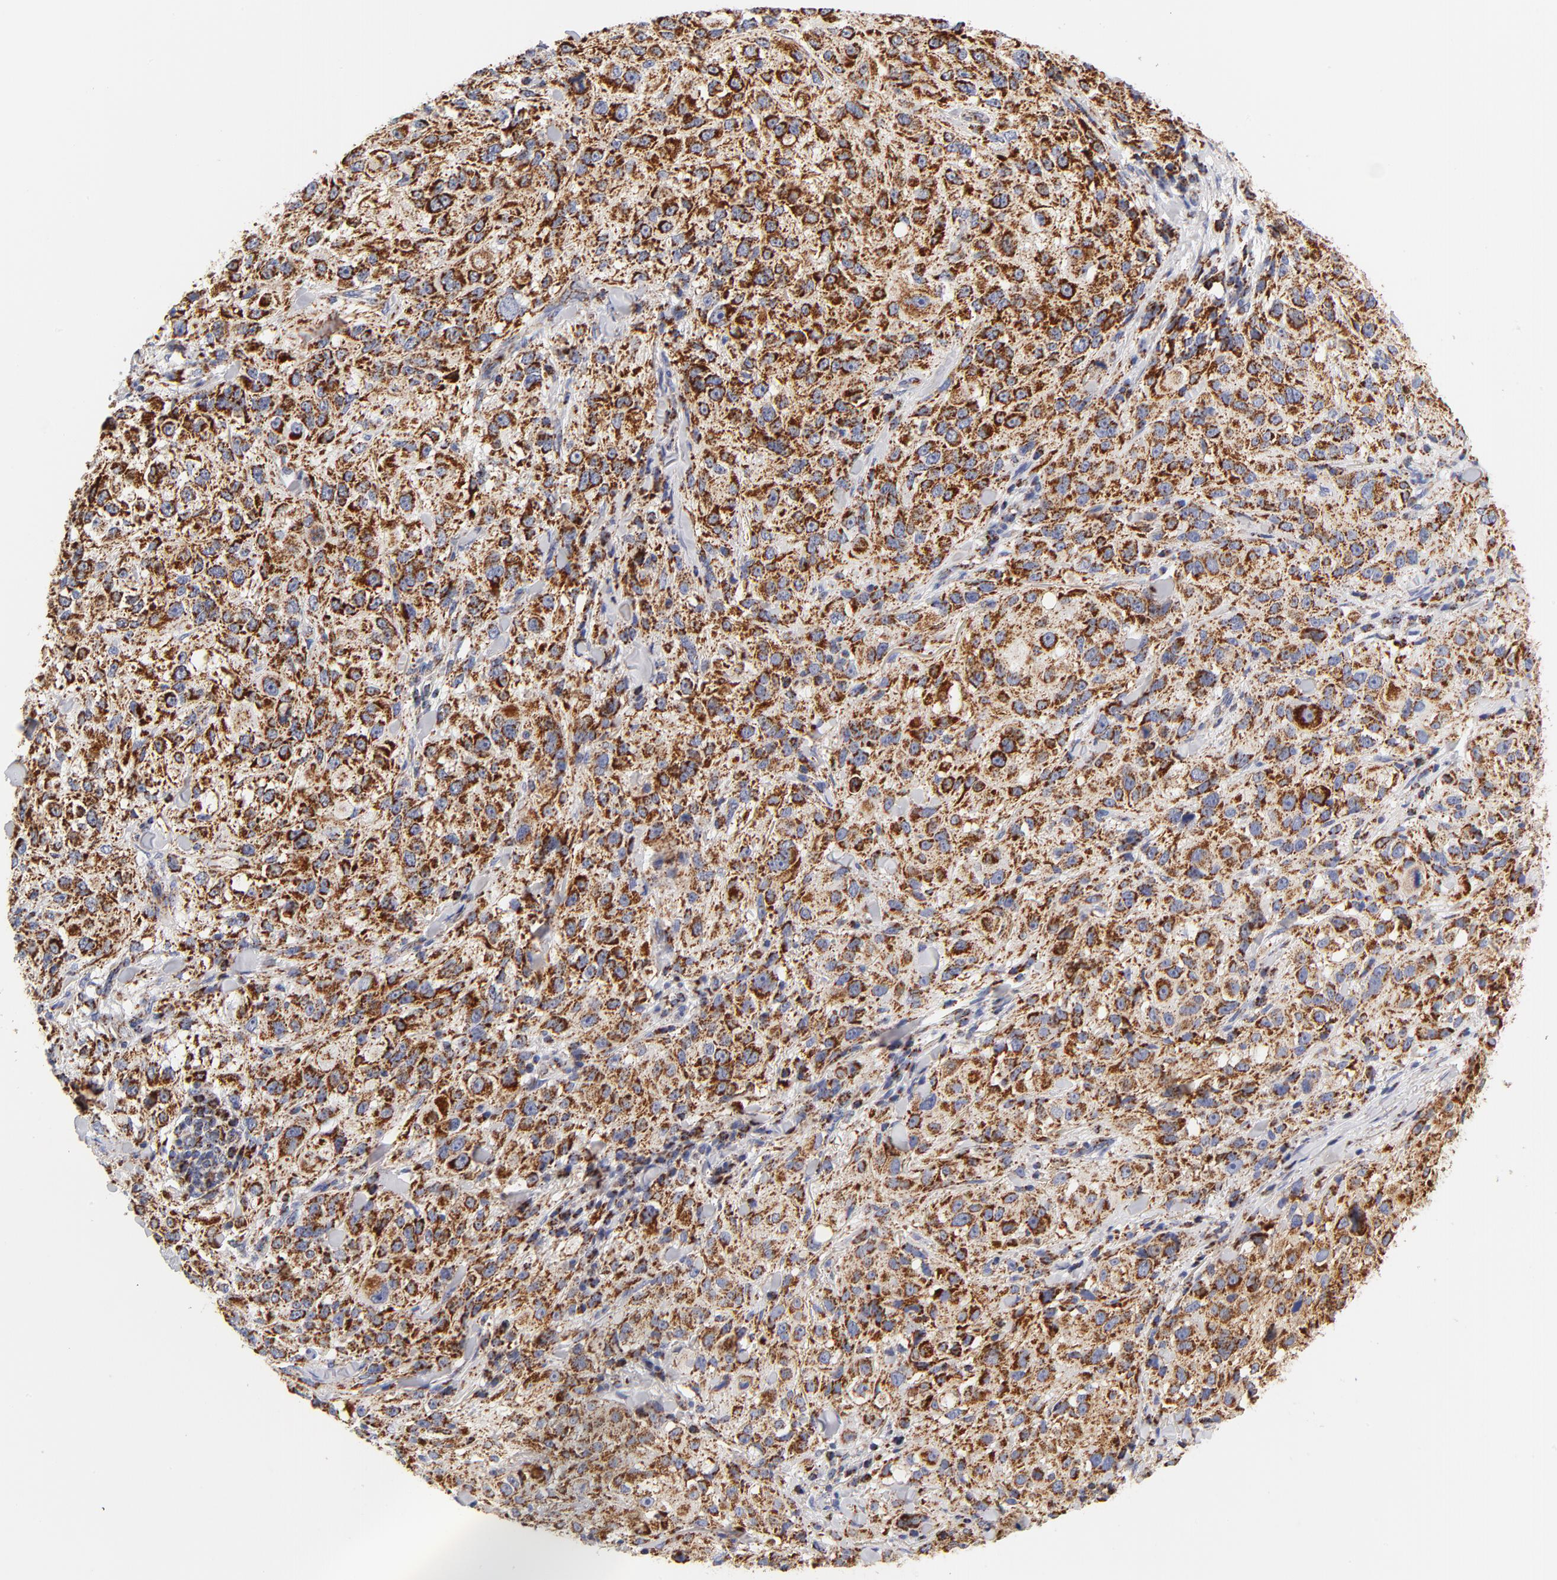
{"staining": {"intensity": "strong", "quantity": ">75%", "location": "cytoplasmic/membranous"}, "tissue": "melanoma", "cell_type": "Tumor cells", "image_type": "cancer", "snomed": [{"axis": "morphology", "description": "Necrosis, NOS"}, {"axis": "morphology", "description": "Malignant melanoma, NOS"}, {"axis": "topography", "description": "Skin"}], "caption": "Immunohistochemical staining of malignant melanoma shows strong cytoplasmic/membranous protein staining in about >75% of tumor cells. (Stains: DAB (3,3'-diaminobenzidine) in brown, nuclei in blue, Microscopy: brightfield microscopy at high magnification).", "gene": "ECHS1", "patient": {"sex": "female", "age": 87}}